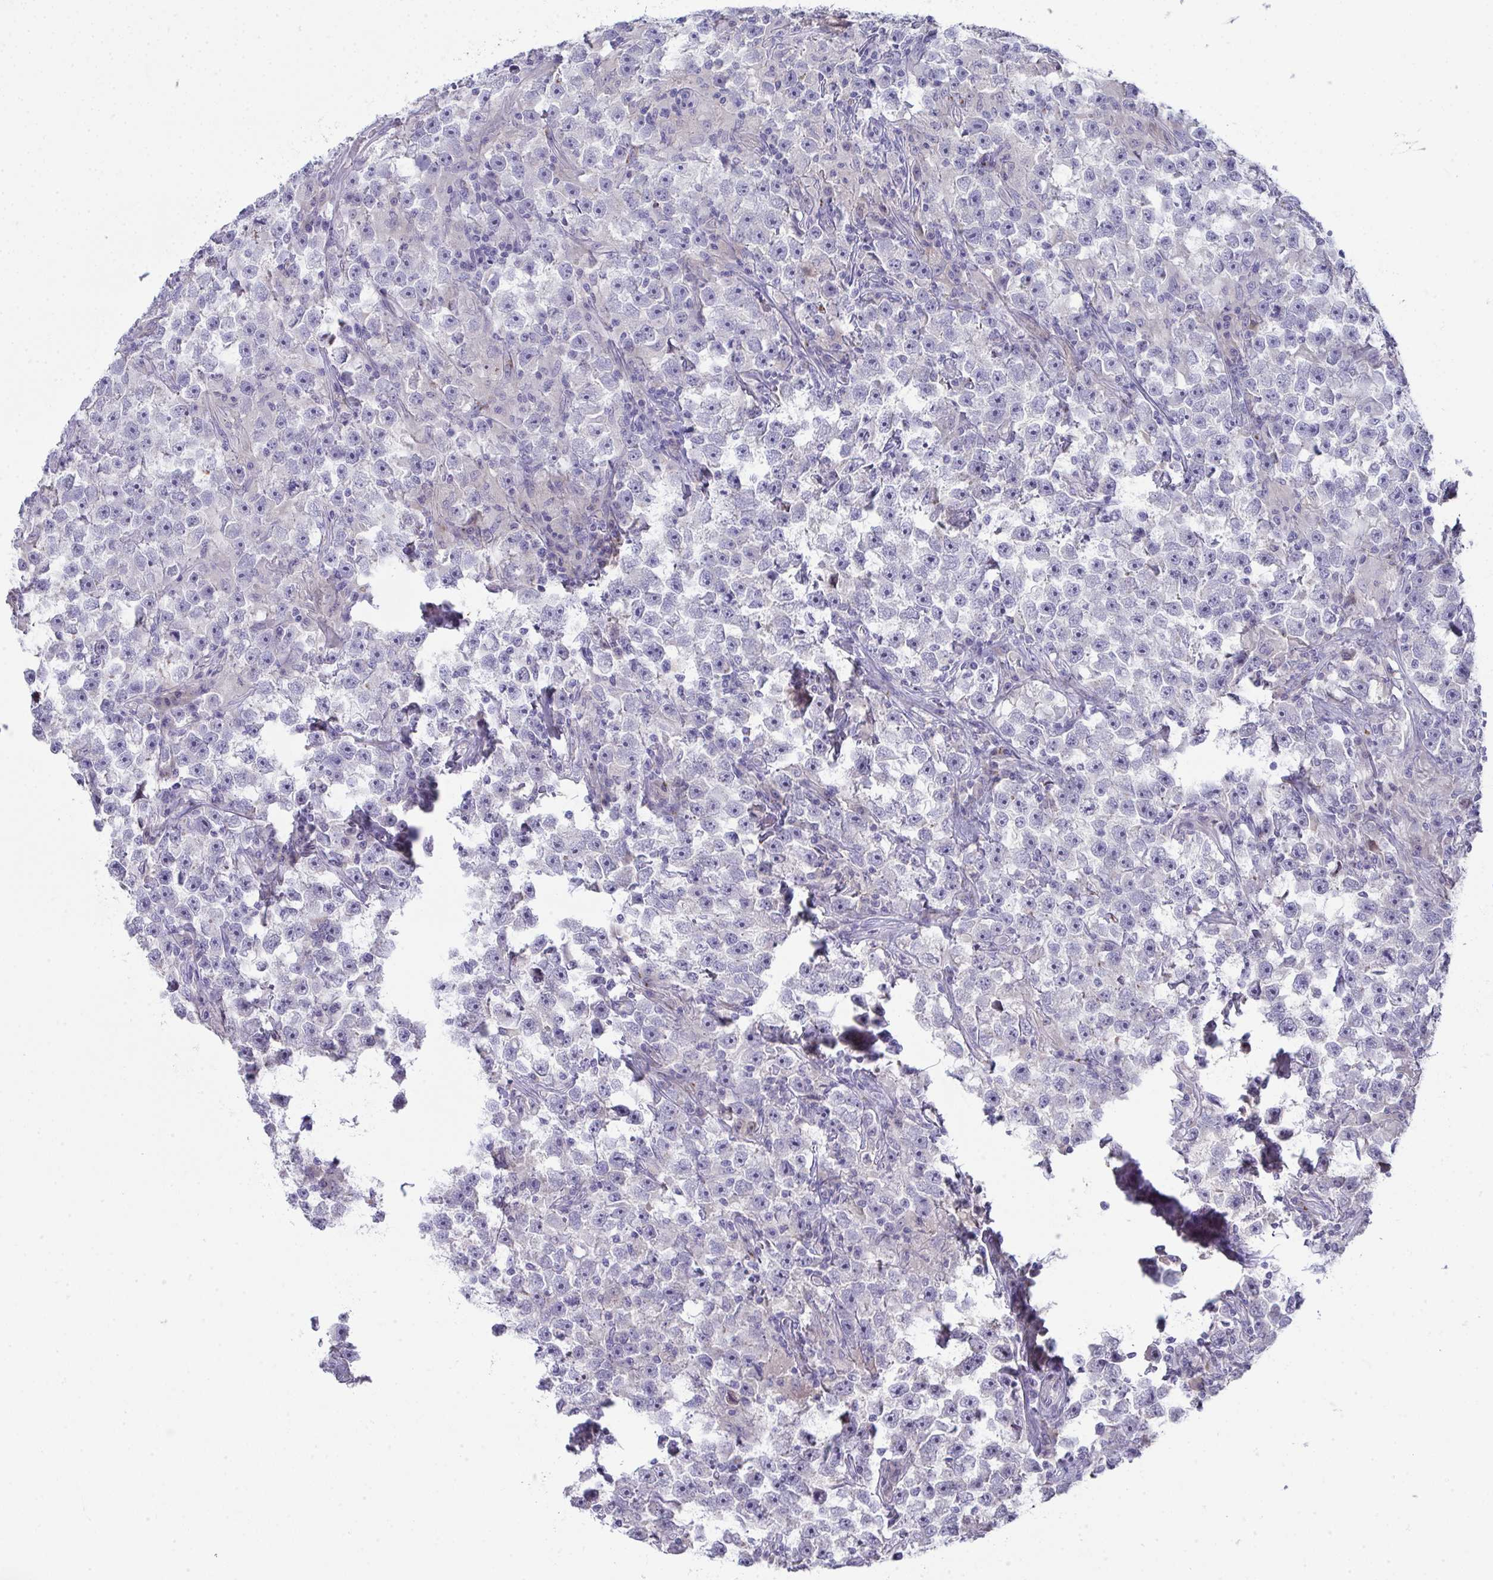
{"staining": {"intensity": "negative", "quantity": "none", "location": "none"}, "tissue": "testis cancer", "cell_type": "Tumor cells", "image_type": "cancer", "snomed": [{"axis": "morphology", "description": "Seminoma, NOS"}, {"axis": "topography", "description": "Testis"}], "caption": "An IHC image of testis seminoma is shown. There is no staining in tumor cells of testis seminoma.", "gene": "GALNT16", "patient": {"sex": "male", "age": 33}}